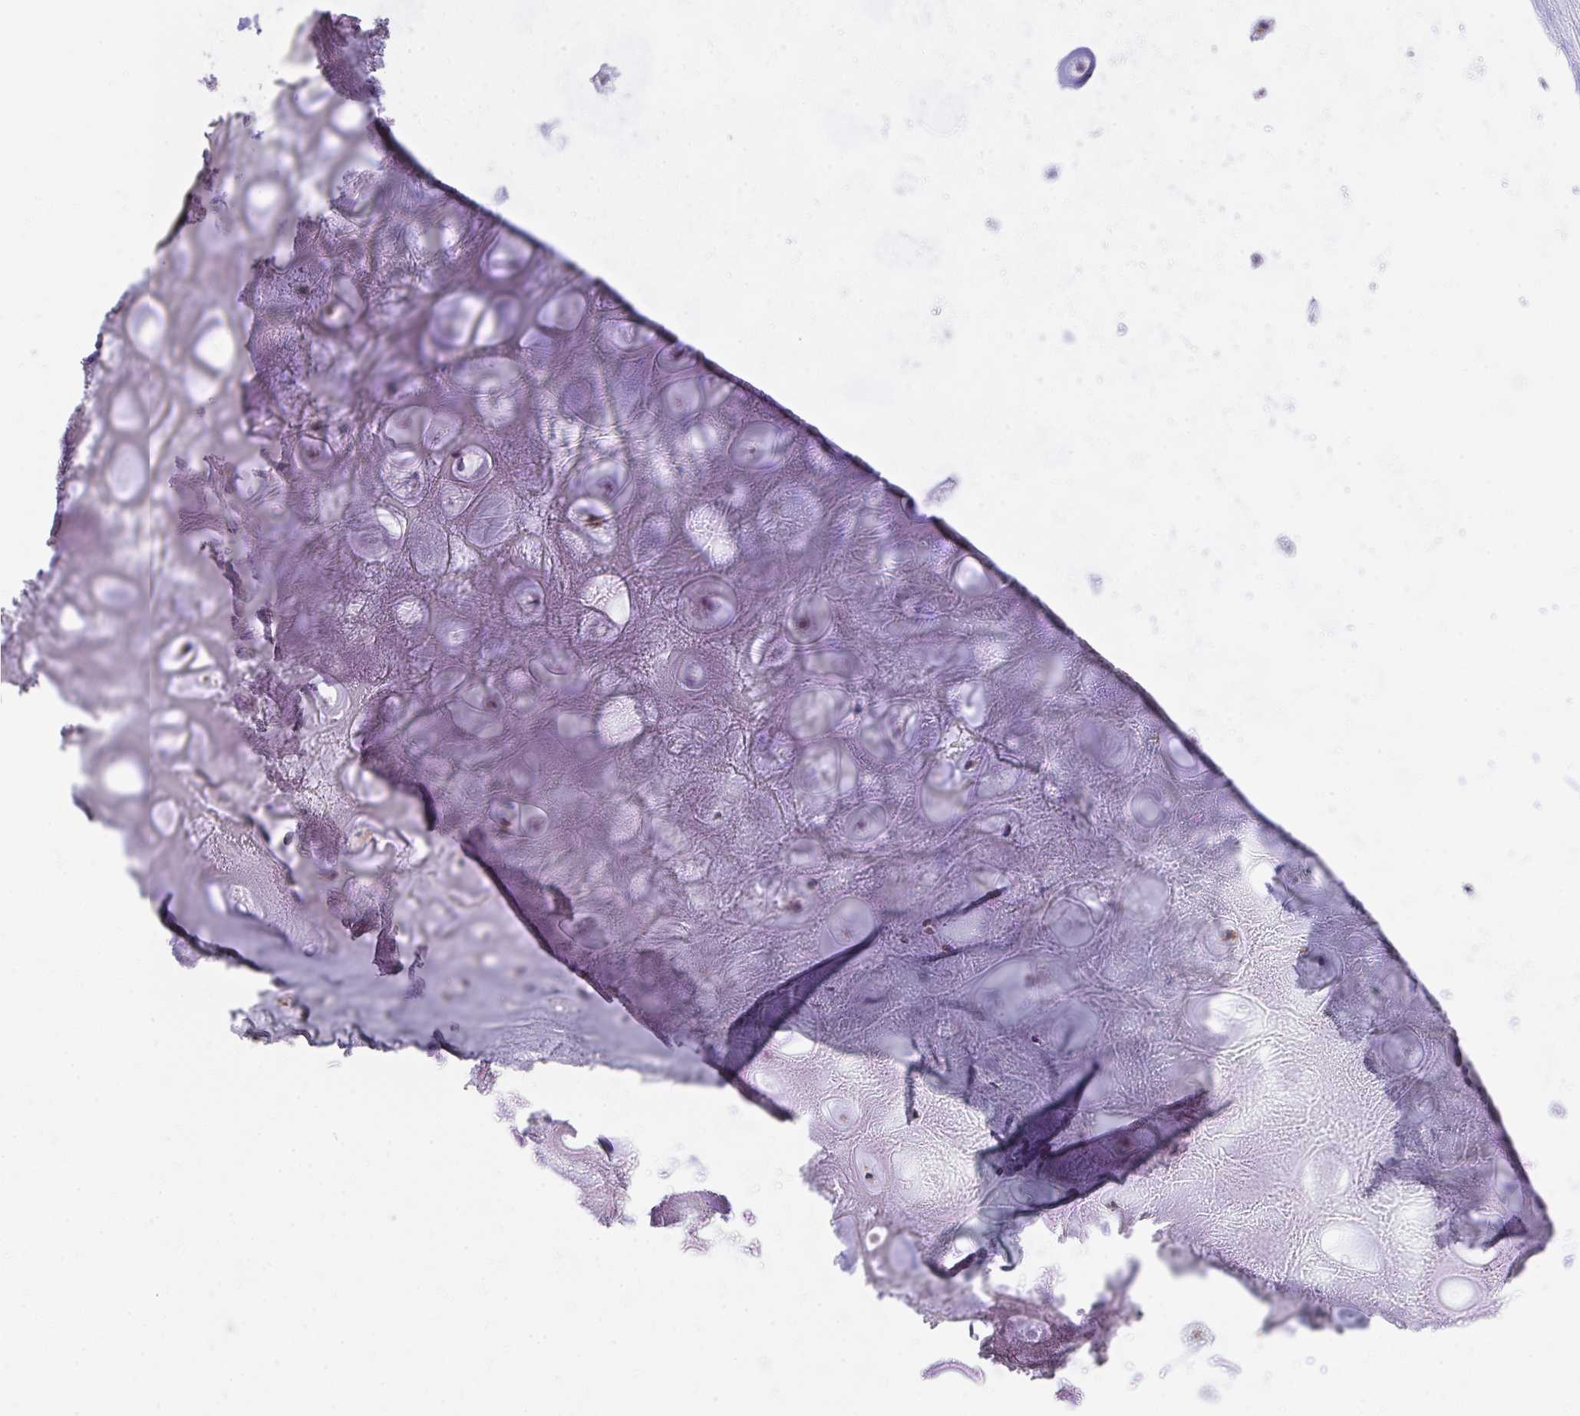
{"staining": {"intensity": "negative", "quantity": "none", "location": "none"}, "tissue": "adipose tissue", "cell_type": "Adipocytes", "image_type": "normal", "snomed": [{"axis": "morphology", "description": "Normal tissue, NOS"}, {"axis": "topography", "description": "Lymph node"}, {"axis": "topography", "description": "Cartilage tissue"}, {"axis": "topography", "description": "Nasopharynx"}], "caption": "DAB immunohistochemical staining of unremarkable adipose tissue shows no significant staining in adipocytes.", "gene": "IL37", "patient": {"sex": "male", "age": 63}}